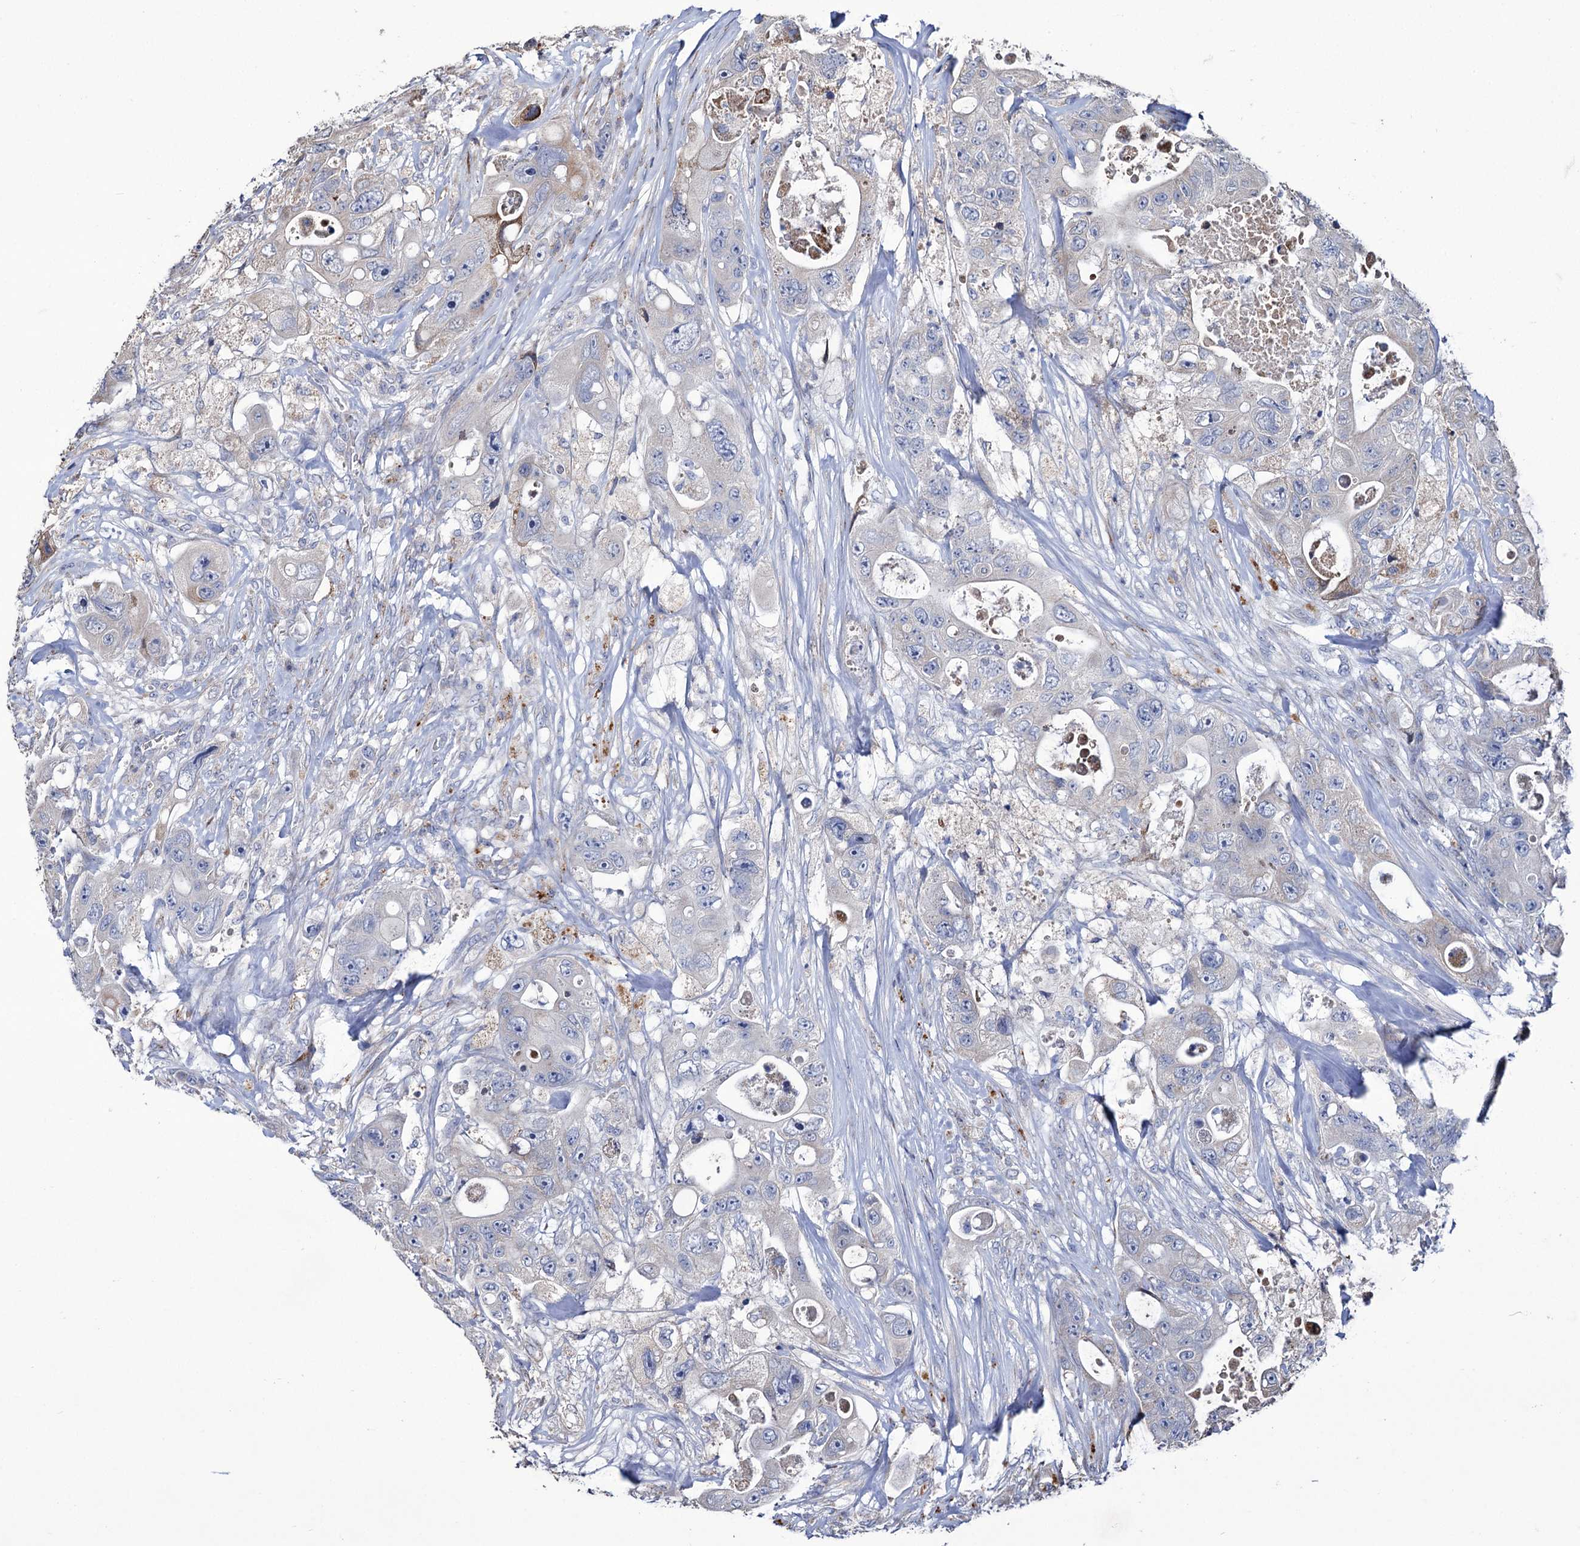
{"staining": {"intensity": "negative", "quantity": "none", "location": "none"}, "tissue": "colorectal cancer", "cell_type": "Tumor cells", "image_type": "cancer", "snomed": [{"axis": "morphology", "description": "Adenocarcinoma, NOS"}, {"axis": "topography", "description": "Colon"}], "caption": "Colorectal adenocarcinoma stained for a protein using immunohistochemistry exhibits no staining tumor cells.", "gene": "TUBGCP5", "patient": {"sex": "female", "age": 46}}